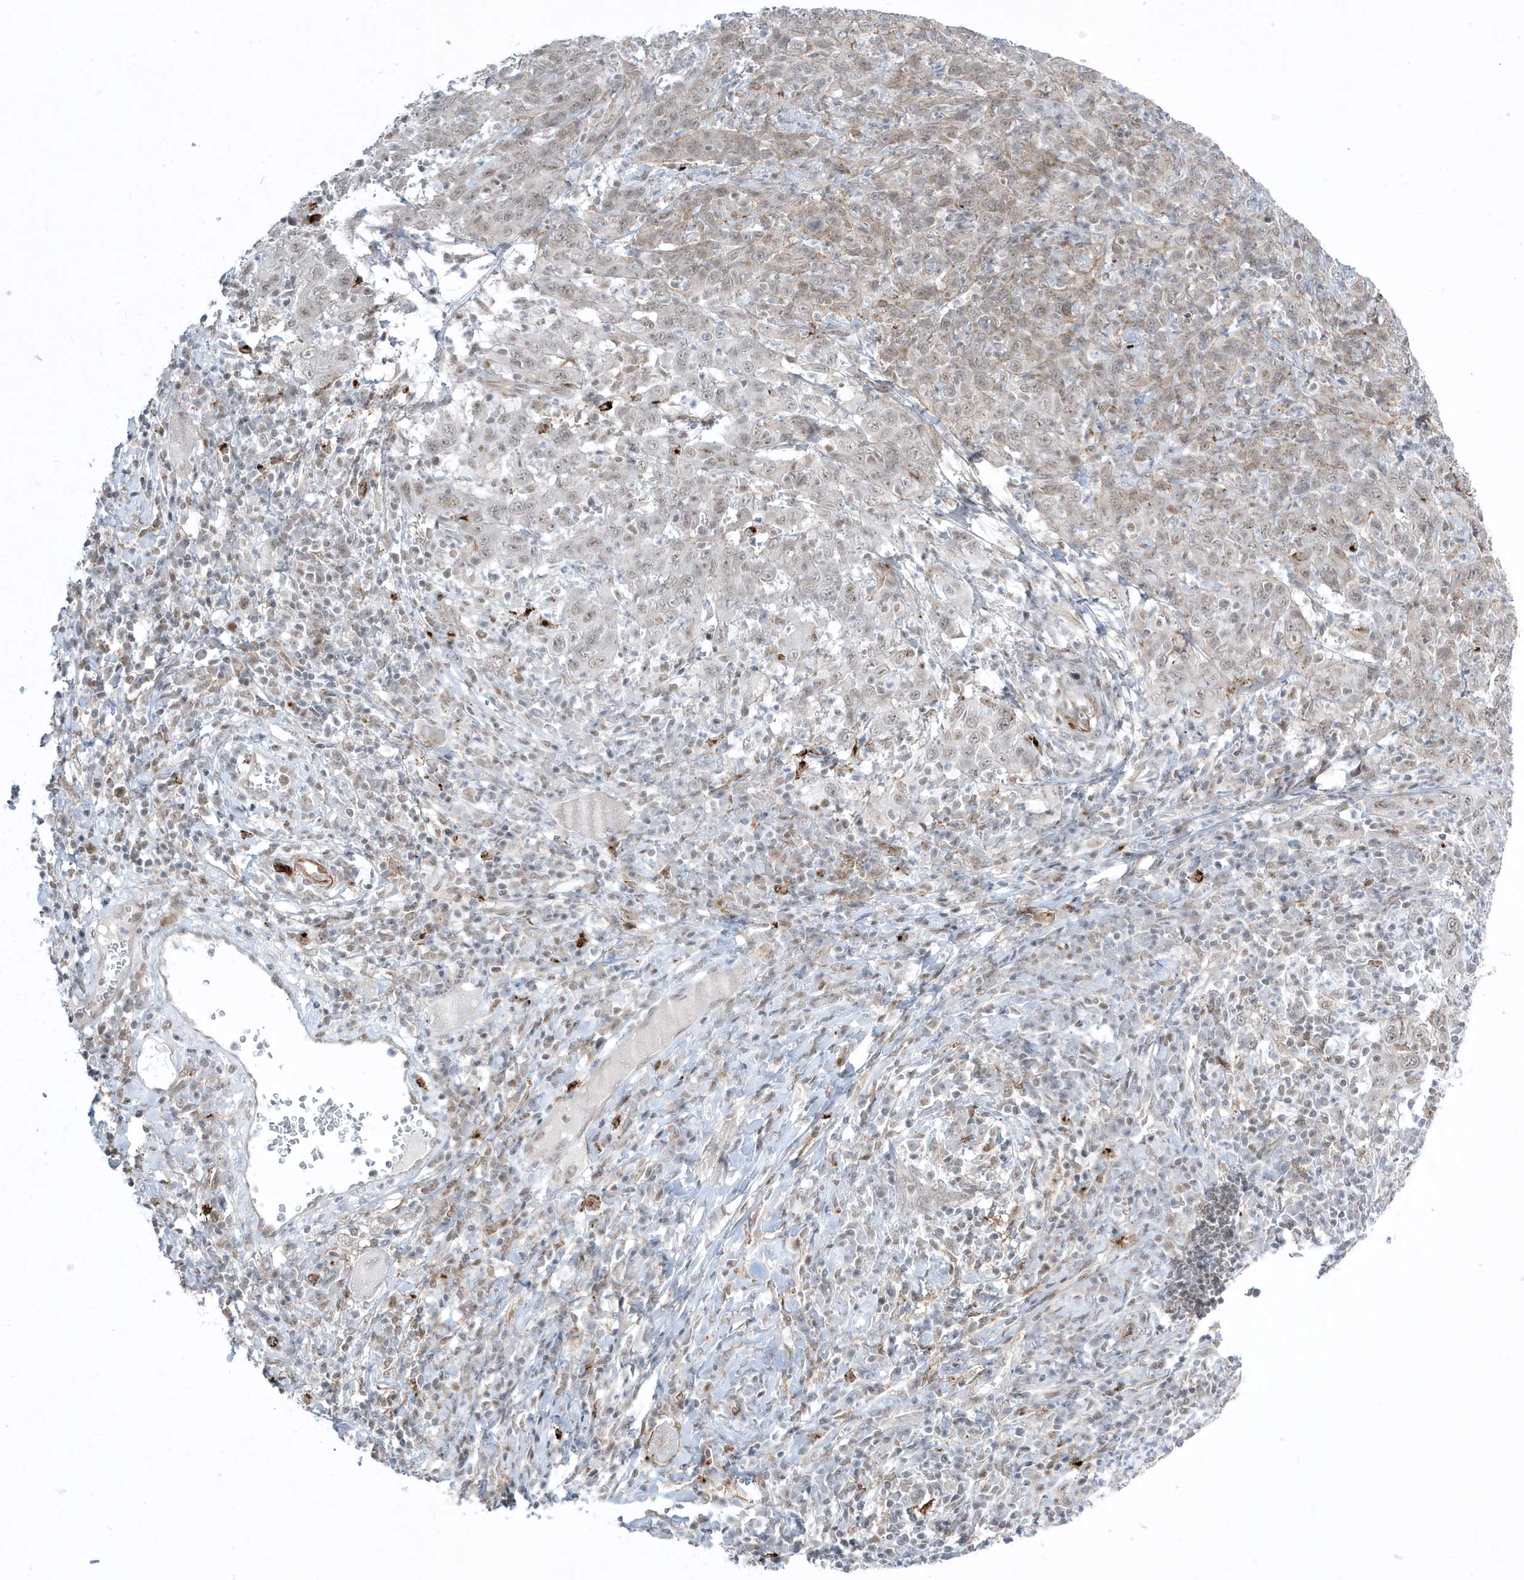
{"staining": {"intensity": "weak", "quantity": ">75%", "location": "nuclear"}, "tissue": "cervical cancer", "cell_type": "Tumor cells", "image_type": "cancer", "snomed": [{"axis": "morphology", "description": "Squamous cell carcinoma, NOS"}, {"axis": "topography", "description": "Cervix"}], "caption": "Weak nuclear protein expression is present in about >75% of tumor cells in cervical squamous cell carcinoma.", "gene": "ADAMTSL3", "patient": {"sex": "female", "age": 46}}